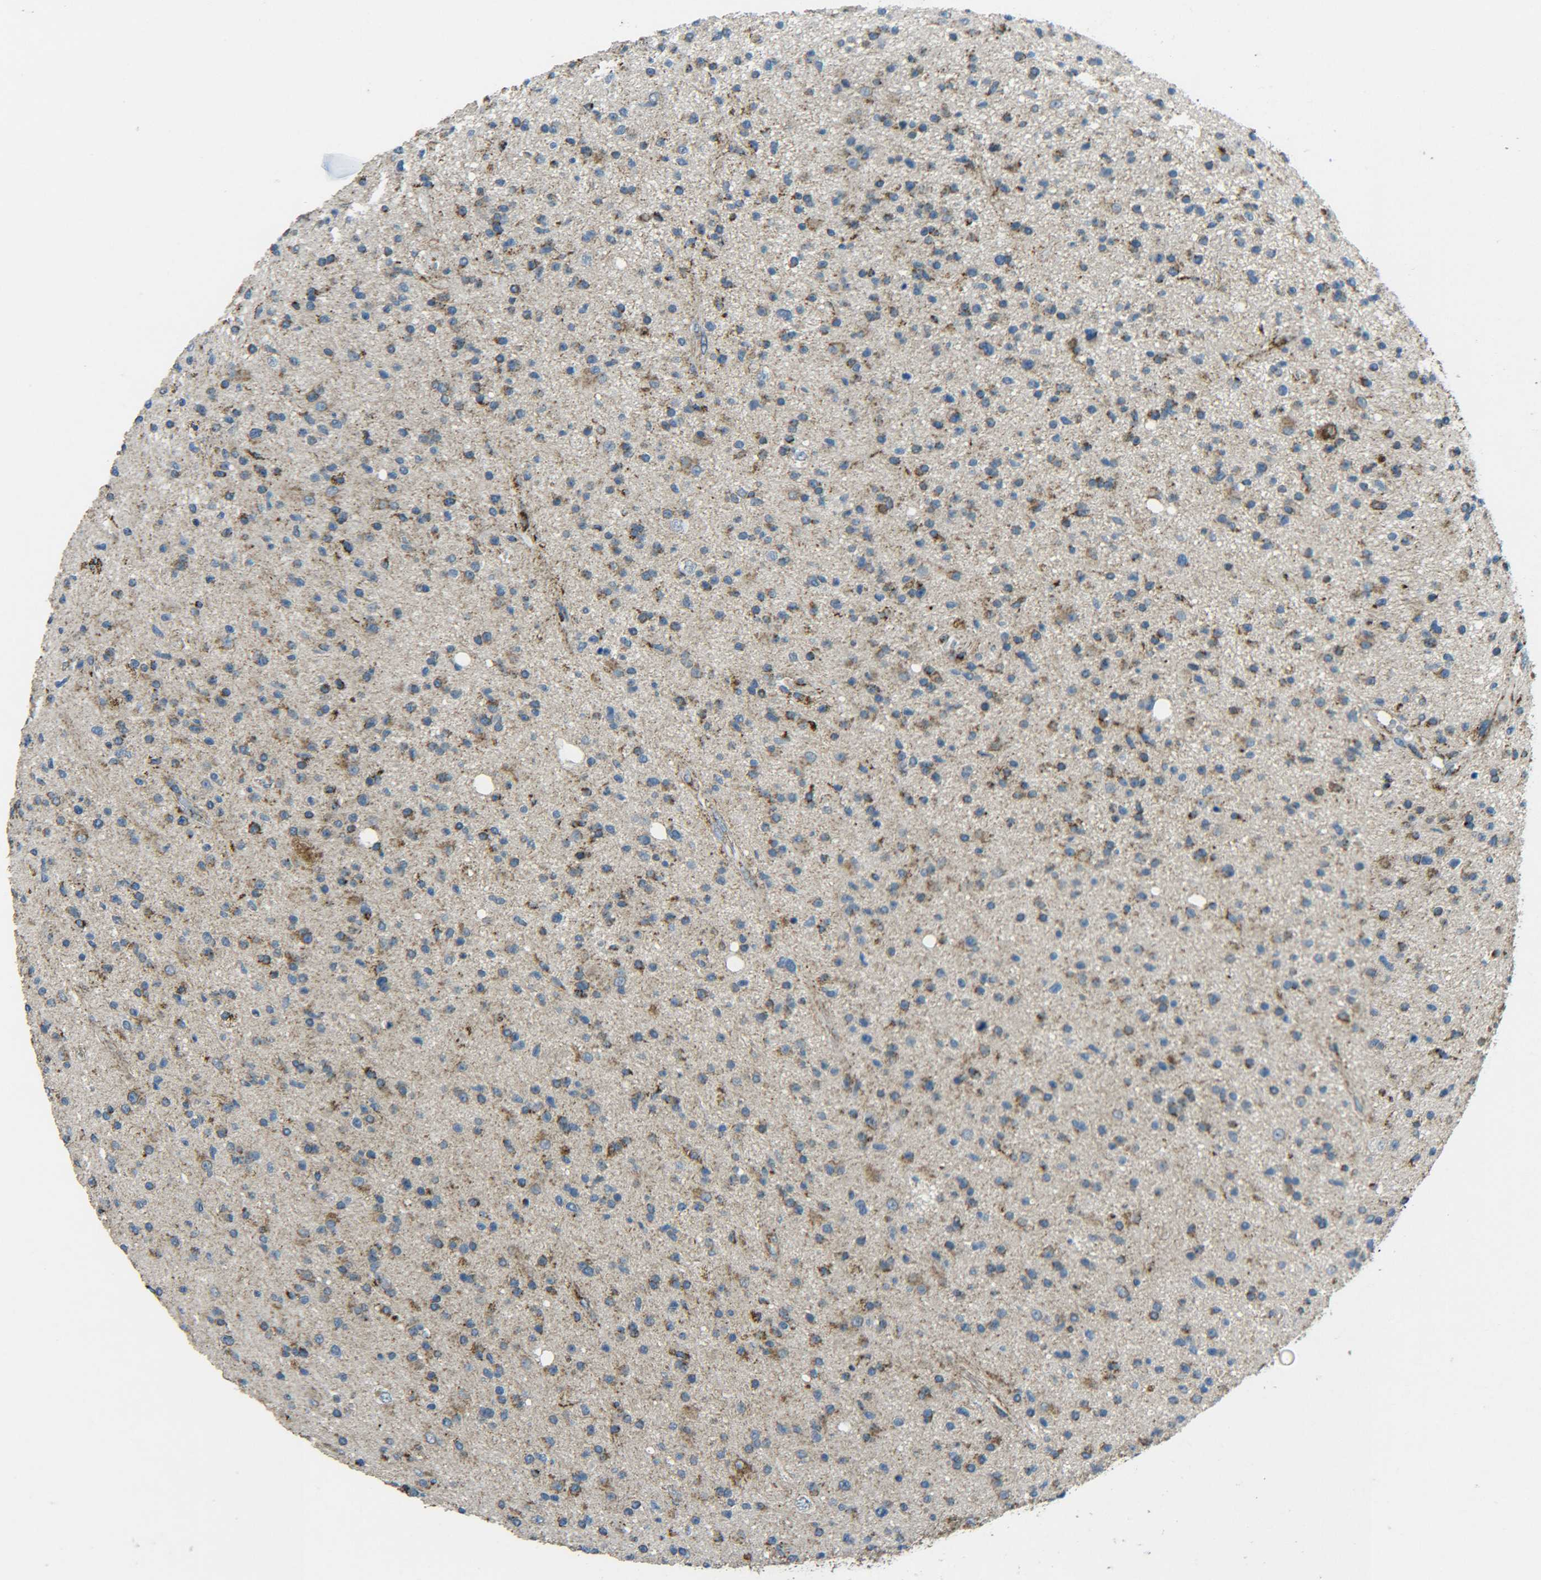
{"staining": {"intensity": "moderate", "quantity": "25%-75%", "location": "cytoplasmic/membranous"}, "tissue": "glioma", "cell_type": "Tumor cells", "image_type": "cancer", "snomed": [{"axis": "morphology", "description": "Glioma, malignant, High grade"}, {"axis": "topography", "description": "Brain"}], "caption": "Protein expression analysis of glioma reveals moderate cytoplasmic/membranous positivity in approximately 25%-75% of tumor cells. (brown staining indicates protein expression, while blue staining denotes nuclei).", "gene": "CYB5R1", "patient": {"sex": "male", "age": 33}}